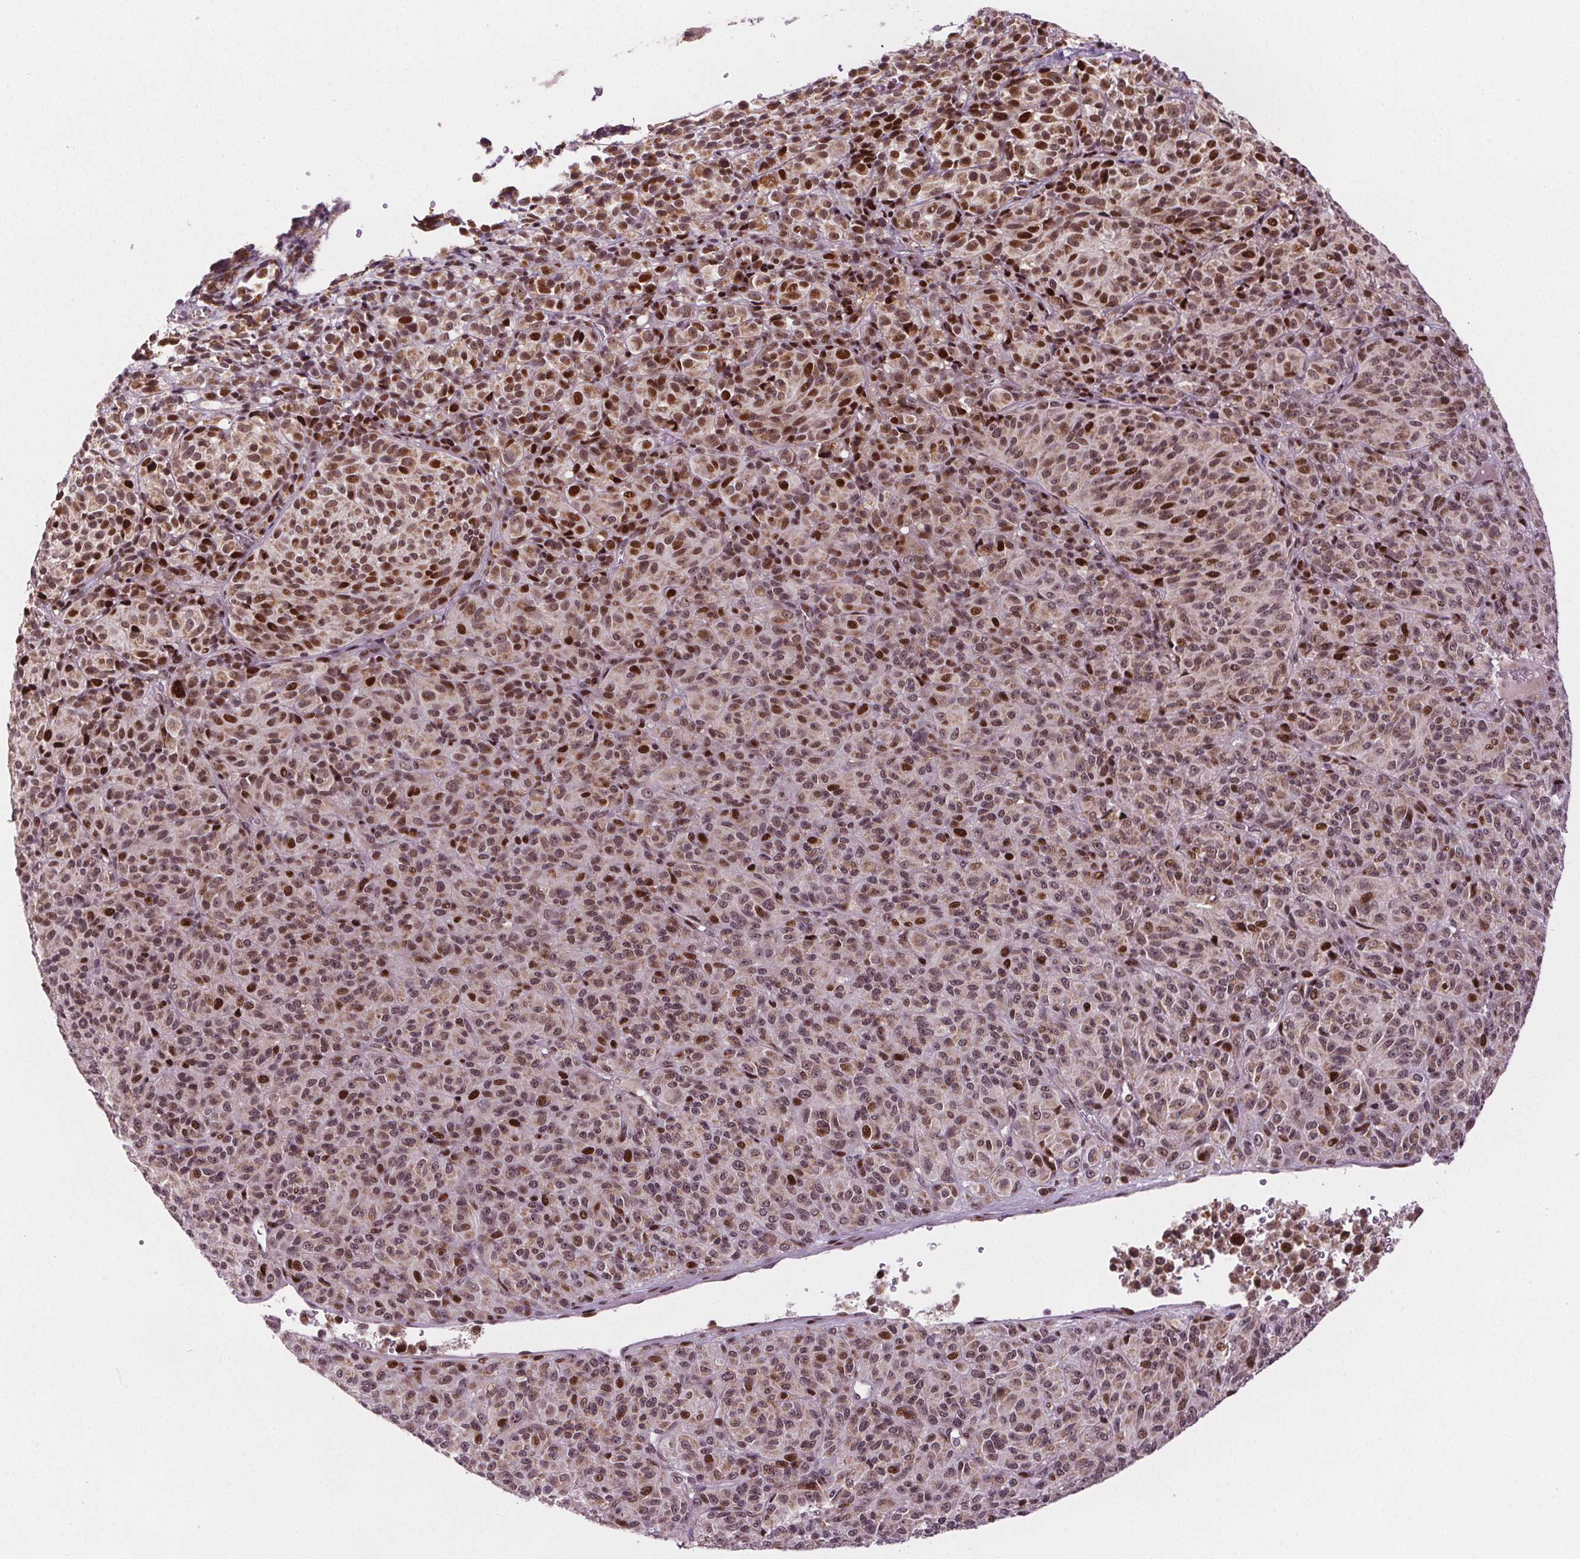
{"staining": {"intensity": "moderate", "quantity": "25%-75%", "location": "nuclear"}, "tissue": "melanoma", "cell_type": "Tumor cells", "image_type": "cancer", "snomed": [{"axis": "morphology", "description": "Malignant melanoma, Metastatic site"}, {"axis": "topography", "description": "Brain"}], "caption": "Melanoma stained with immunohistochemistry shows moderate nuclear staining in about 25%-75% of tumor cells. (DAB = brown stain, brightfield microscopy at high magnification).", "gene": "SNRNP35", "patient": {"sex": "female", "age": 56}}